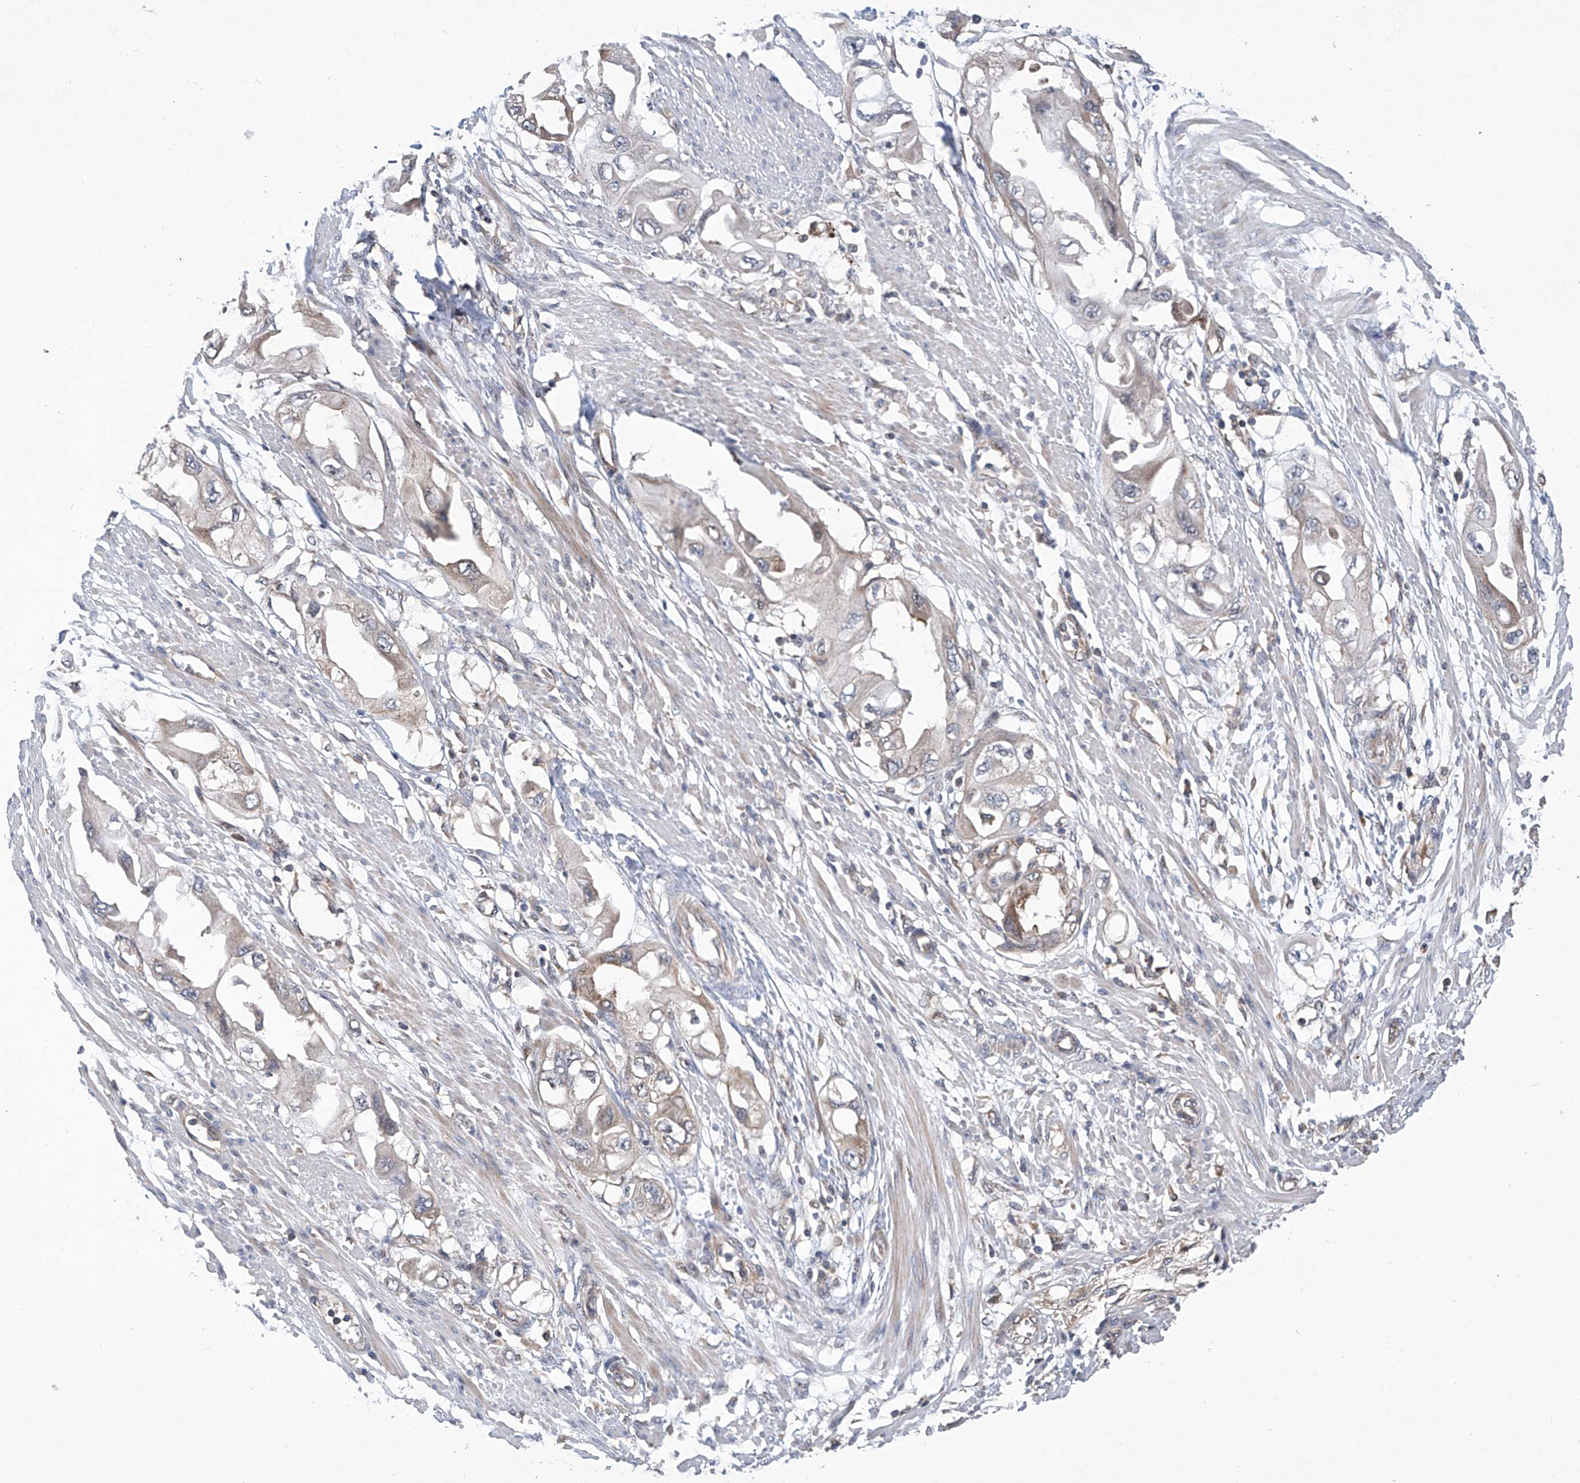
{"staining": {"intensity": "negative", "quantity": "none", "location": "none"}, "tissue": "endometrial cancer", "cell_type": "Tumor cells", "image_type": "cancer", "snomed": [{"axis": "morphology", "description": "Adenocarcinoma, NOS"}, {"axis": "topography", "description": "Endometrium"}], "caption": "The immunohistochemistry (IHC) histopathology image has no significant staining in tumor cells of endometrial adenocarcinoma tissue.", "gene": "CISH", "patient": {"sex": "female", "age": 67}}